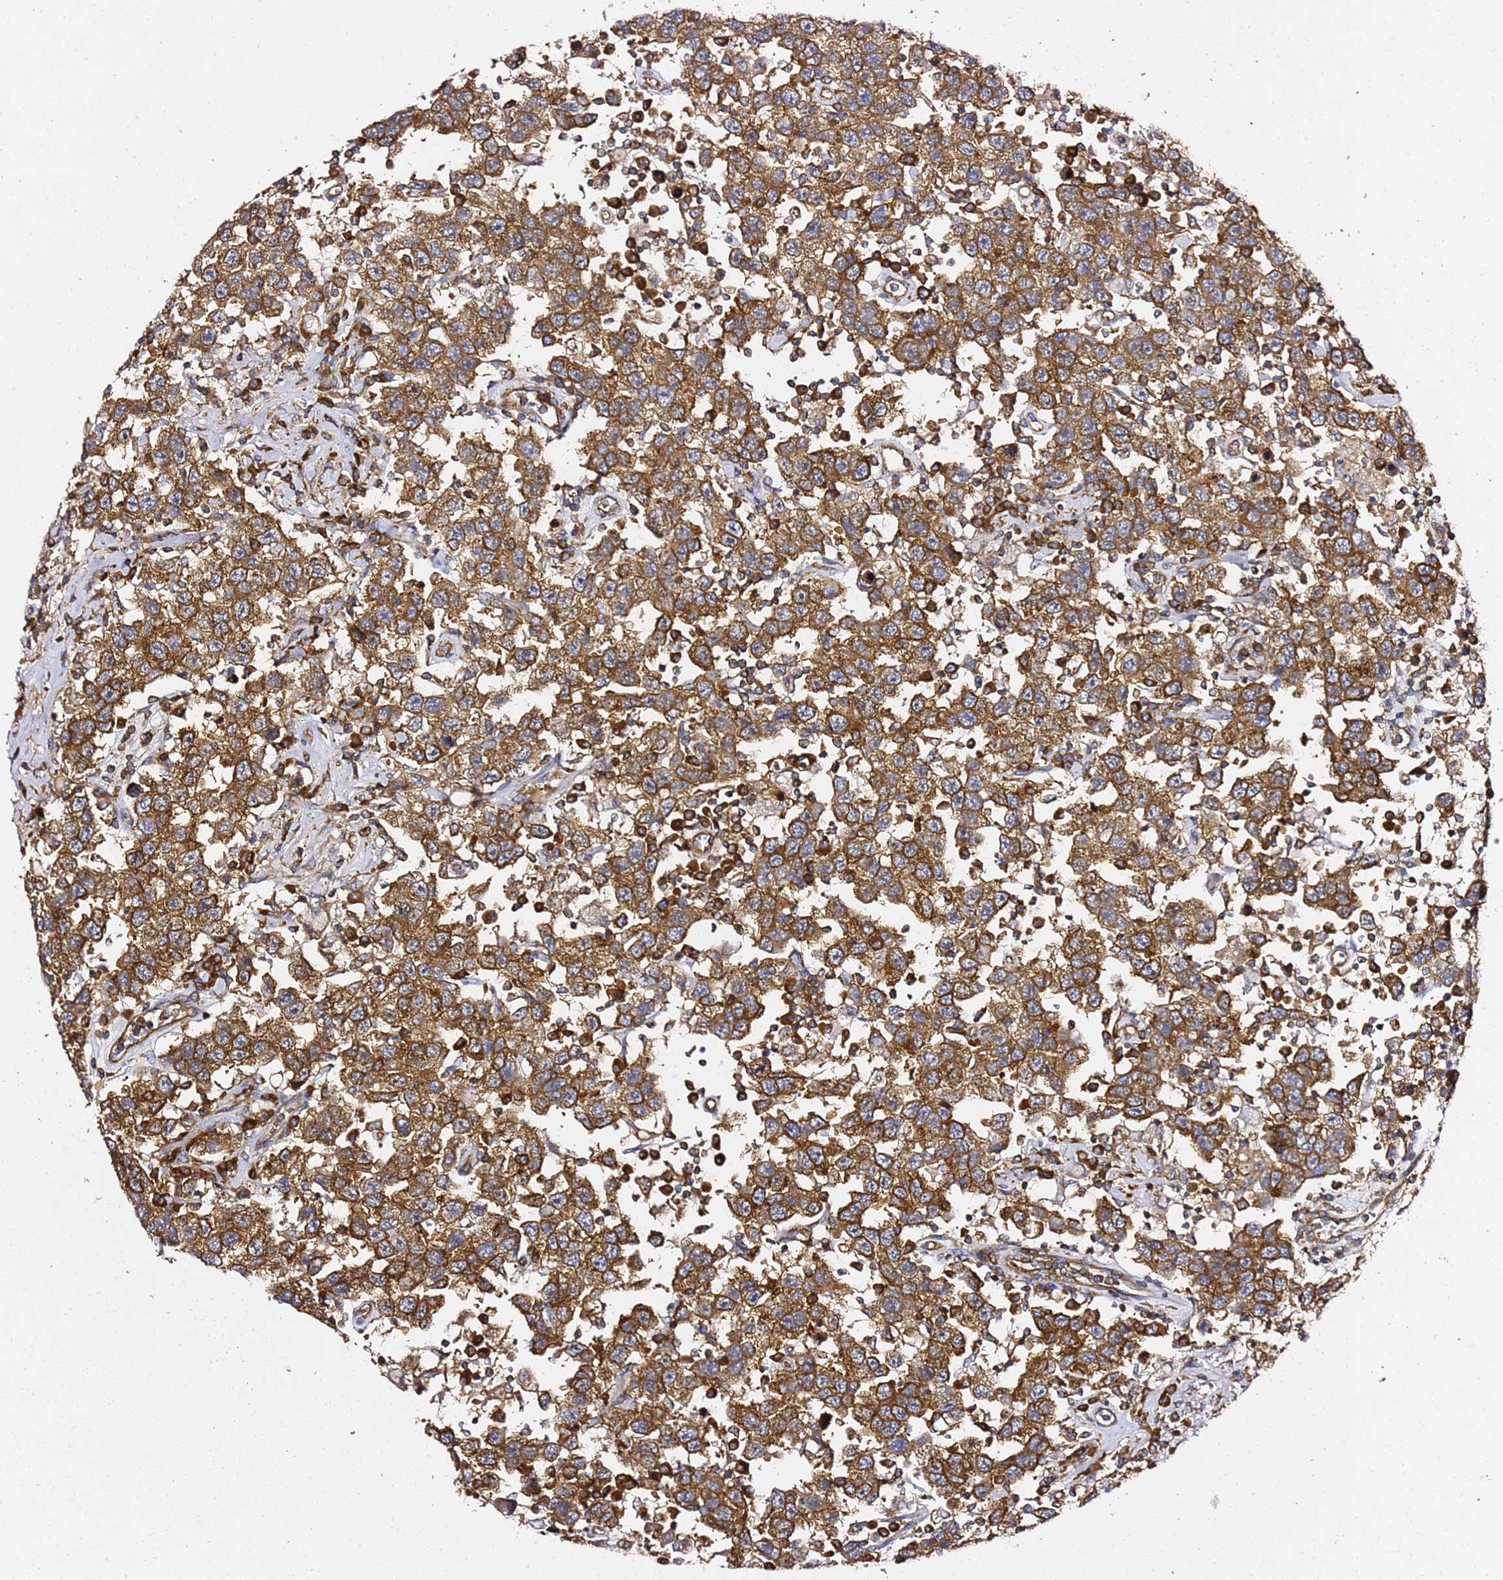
{"staining": {"intensity": "strong", "quantity": ">75%", "location": "cytoplasmic/membranous"}, "tissue": "testis cancer", "cell_type": "Tumor cells", "image_type": "cancer", "snomed": [{"axis": "morphology", "description": "Seminoma, NOS"}, {"axis": "topography", "description": "Testis"}], "caption": "An image of human testis seminoma stained for a protein exhibits strong cytoplasmic/membranous brown staining in tumor cells.", "gene": "TPST1", "patient": {"sex": "male", "age": 41}}